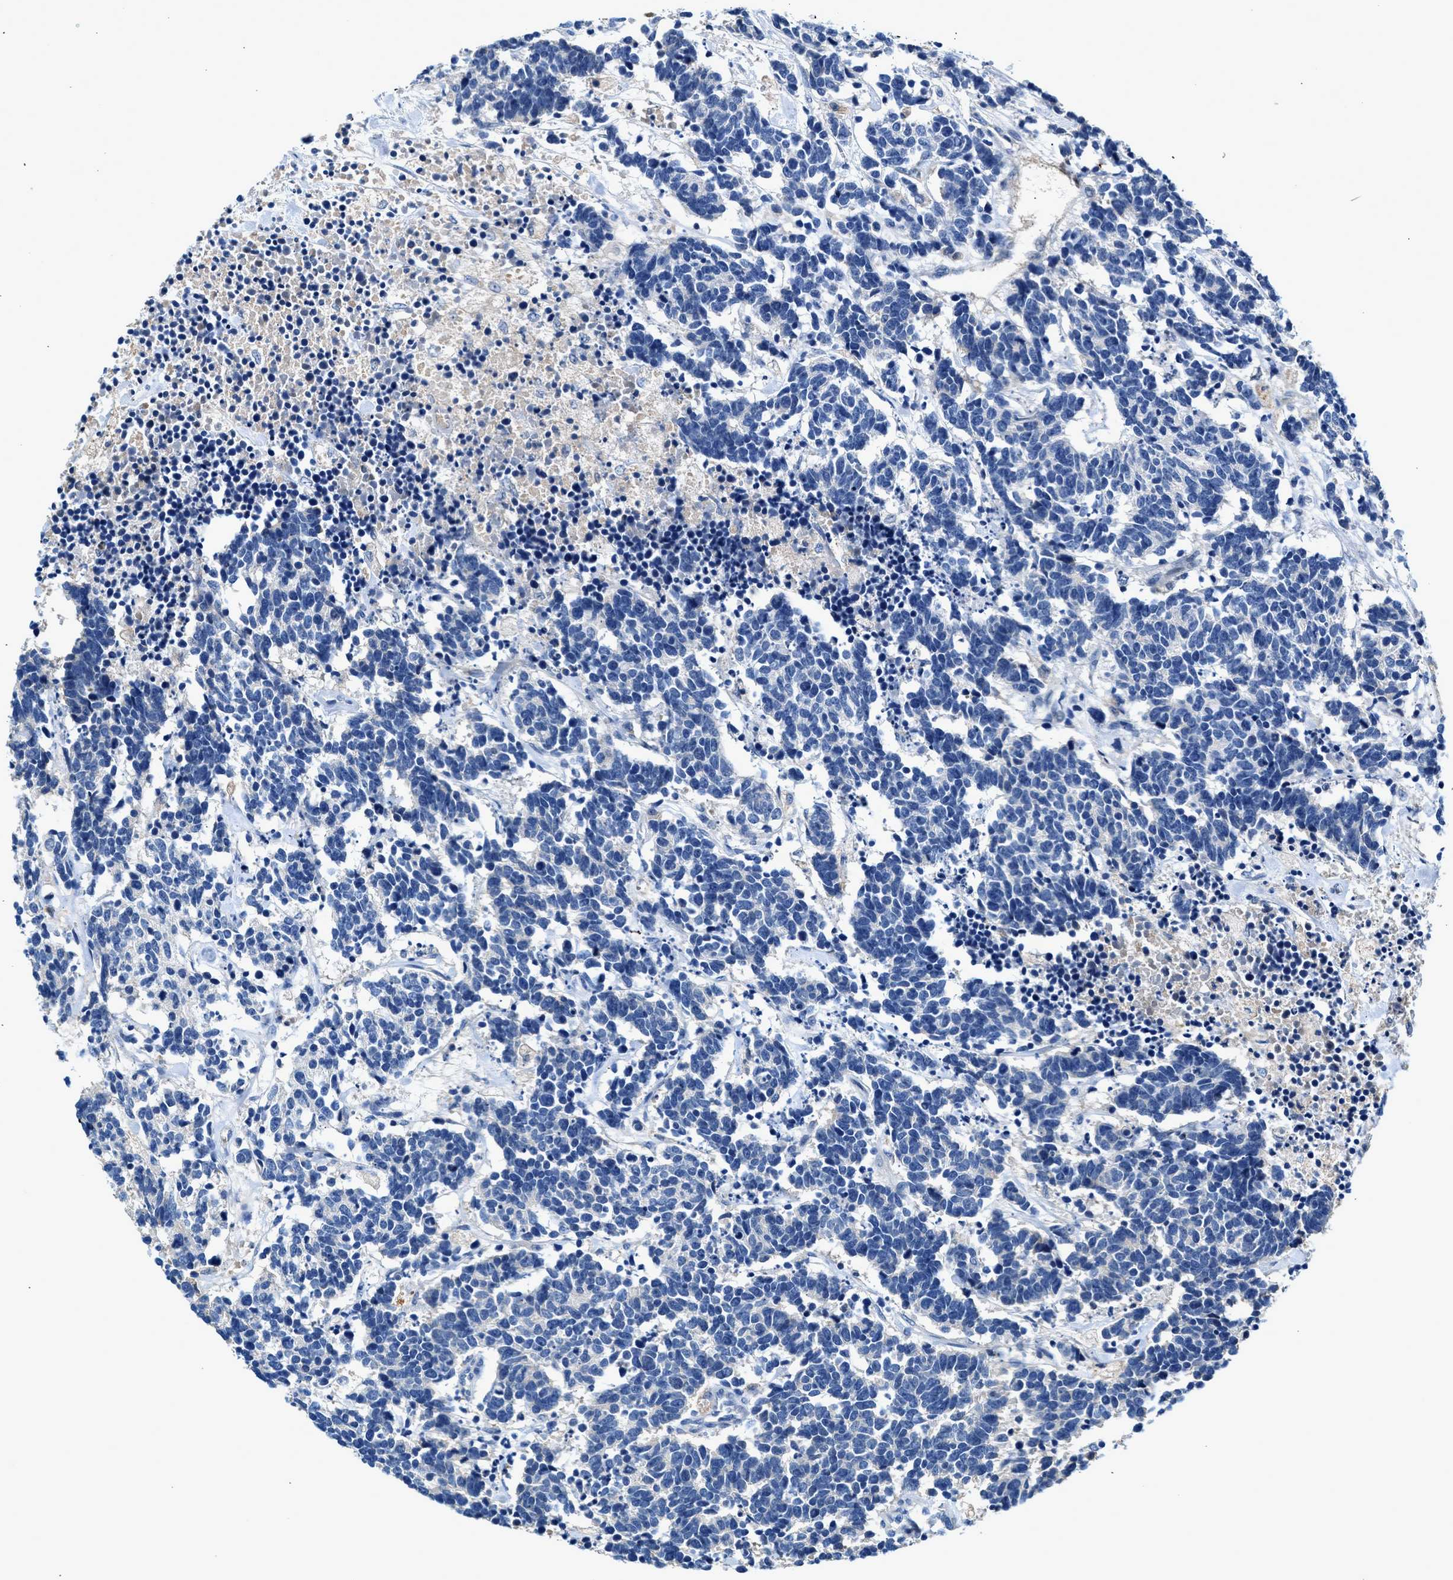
{"staining": {"intensity": "negative", "quantity": "none", "location": "none"}, "tissue": "carcinoid", "cell_type": "Tumor cells", "image_type": "cancer", "snomed": [{"axis": "morphology", "description": "Carcinoma, NOS"}, {"axis": "morphology", "description": "Carcinoid, malignant, NOS"}, {"axis": "topography", "description": "Urinary bladder"}], "caption": "An image of human carcinoid is negative for staining in tumor cells. (Stains: DAB (3,3'-diaminobenzidine) IHC with hematoxylin counter stain, Microscopy: brightfield microscopy at high magnification).", "gene": "RWDD2B", "patient": {"sex": "male", "age": 57}}